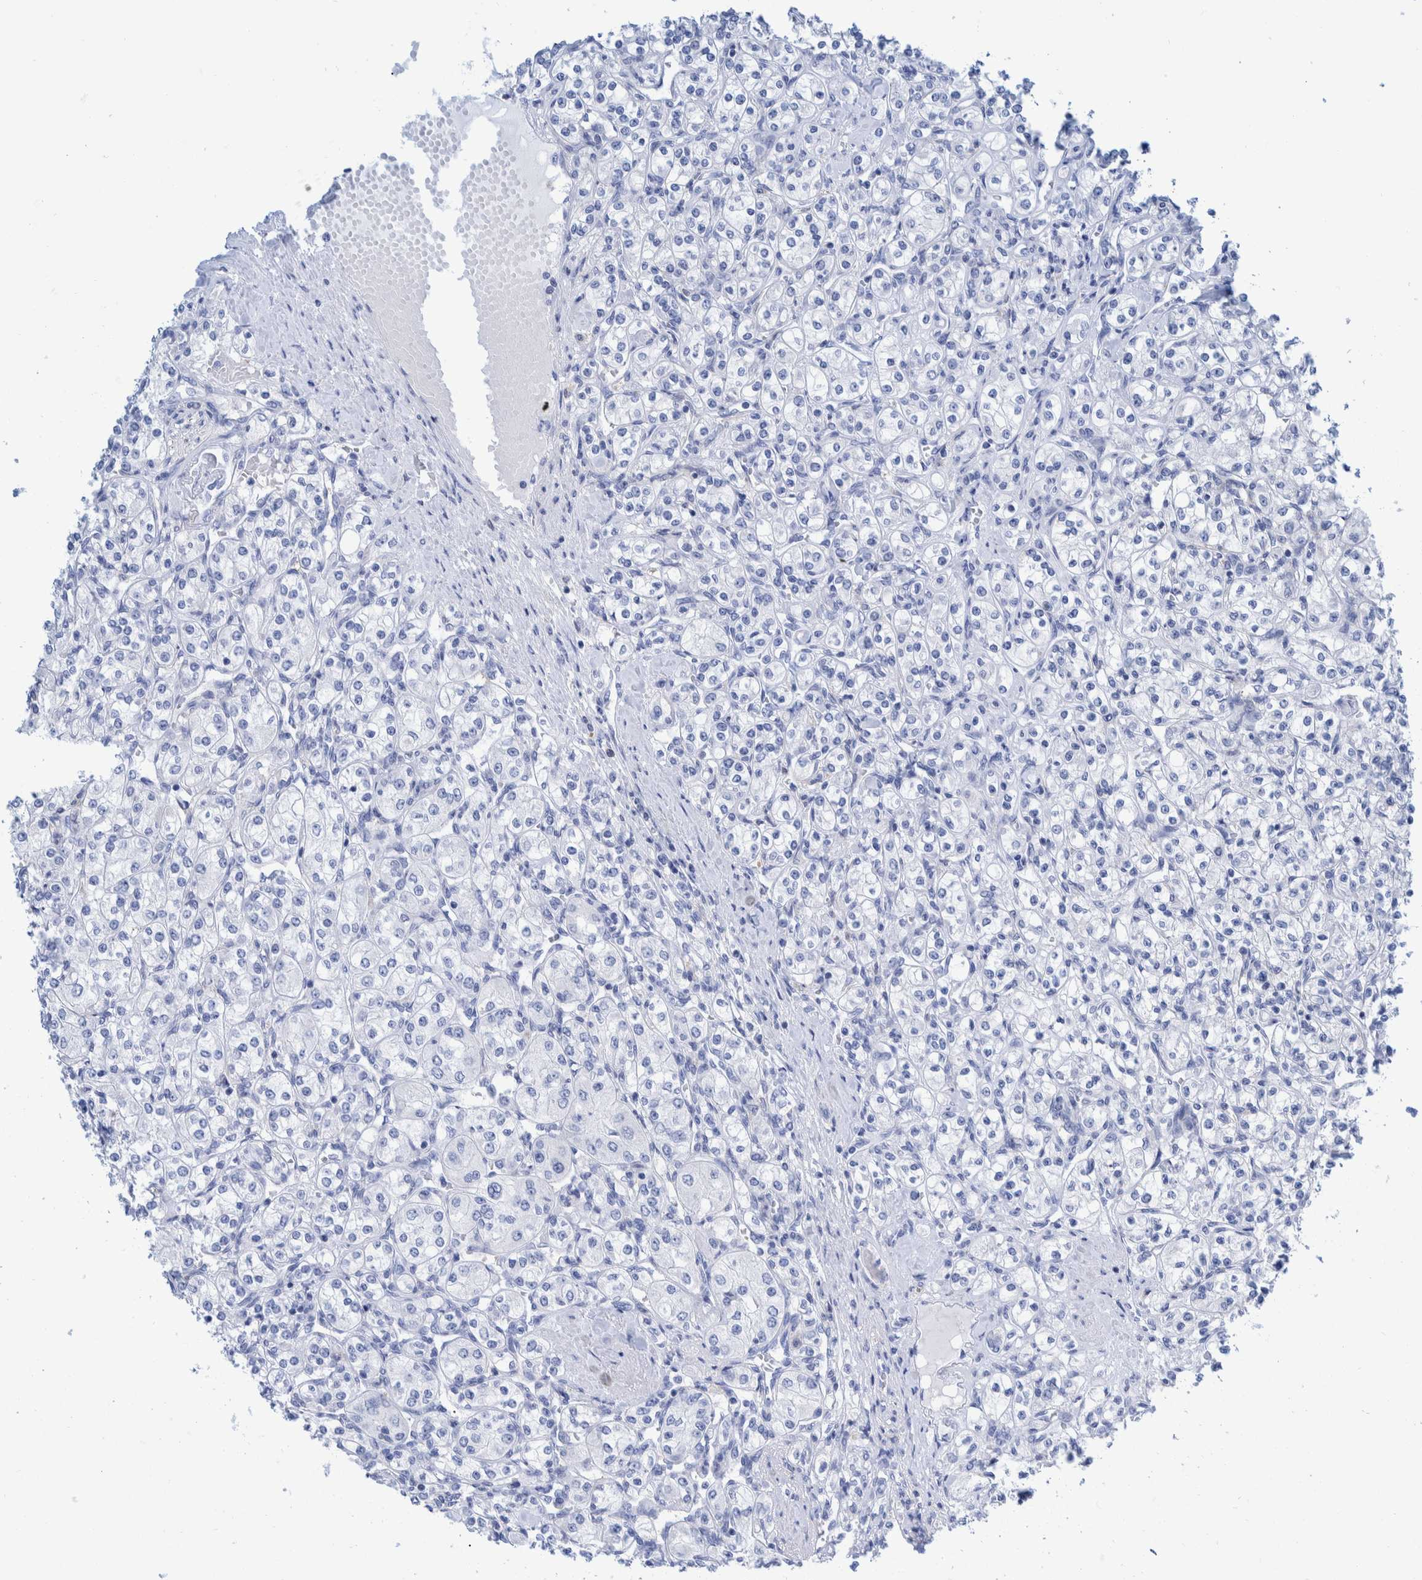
{"staining": {"intensity": "negative", "quantity": "none", "location": "none"}, "tissue": "renal cancer", "cell_type": "Tumor cells", "image_type": "cancer", "snomed": [{"axis": "morphology", "description": "Adenocarcinoma, NOS"}, {"axis": "topography", "description": "Kidney"}], "caption": "A high-resolution micrograph shows immunohistochemistry (IHC) staining of adenocarcinoma (renal), which shows no significant staining in tumor cells.", "gene": "KRT14", "patient": {"sex": "male", "age": 77}}